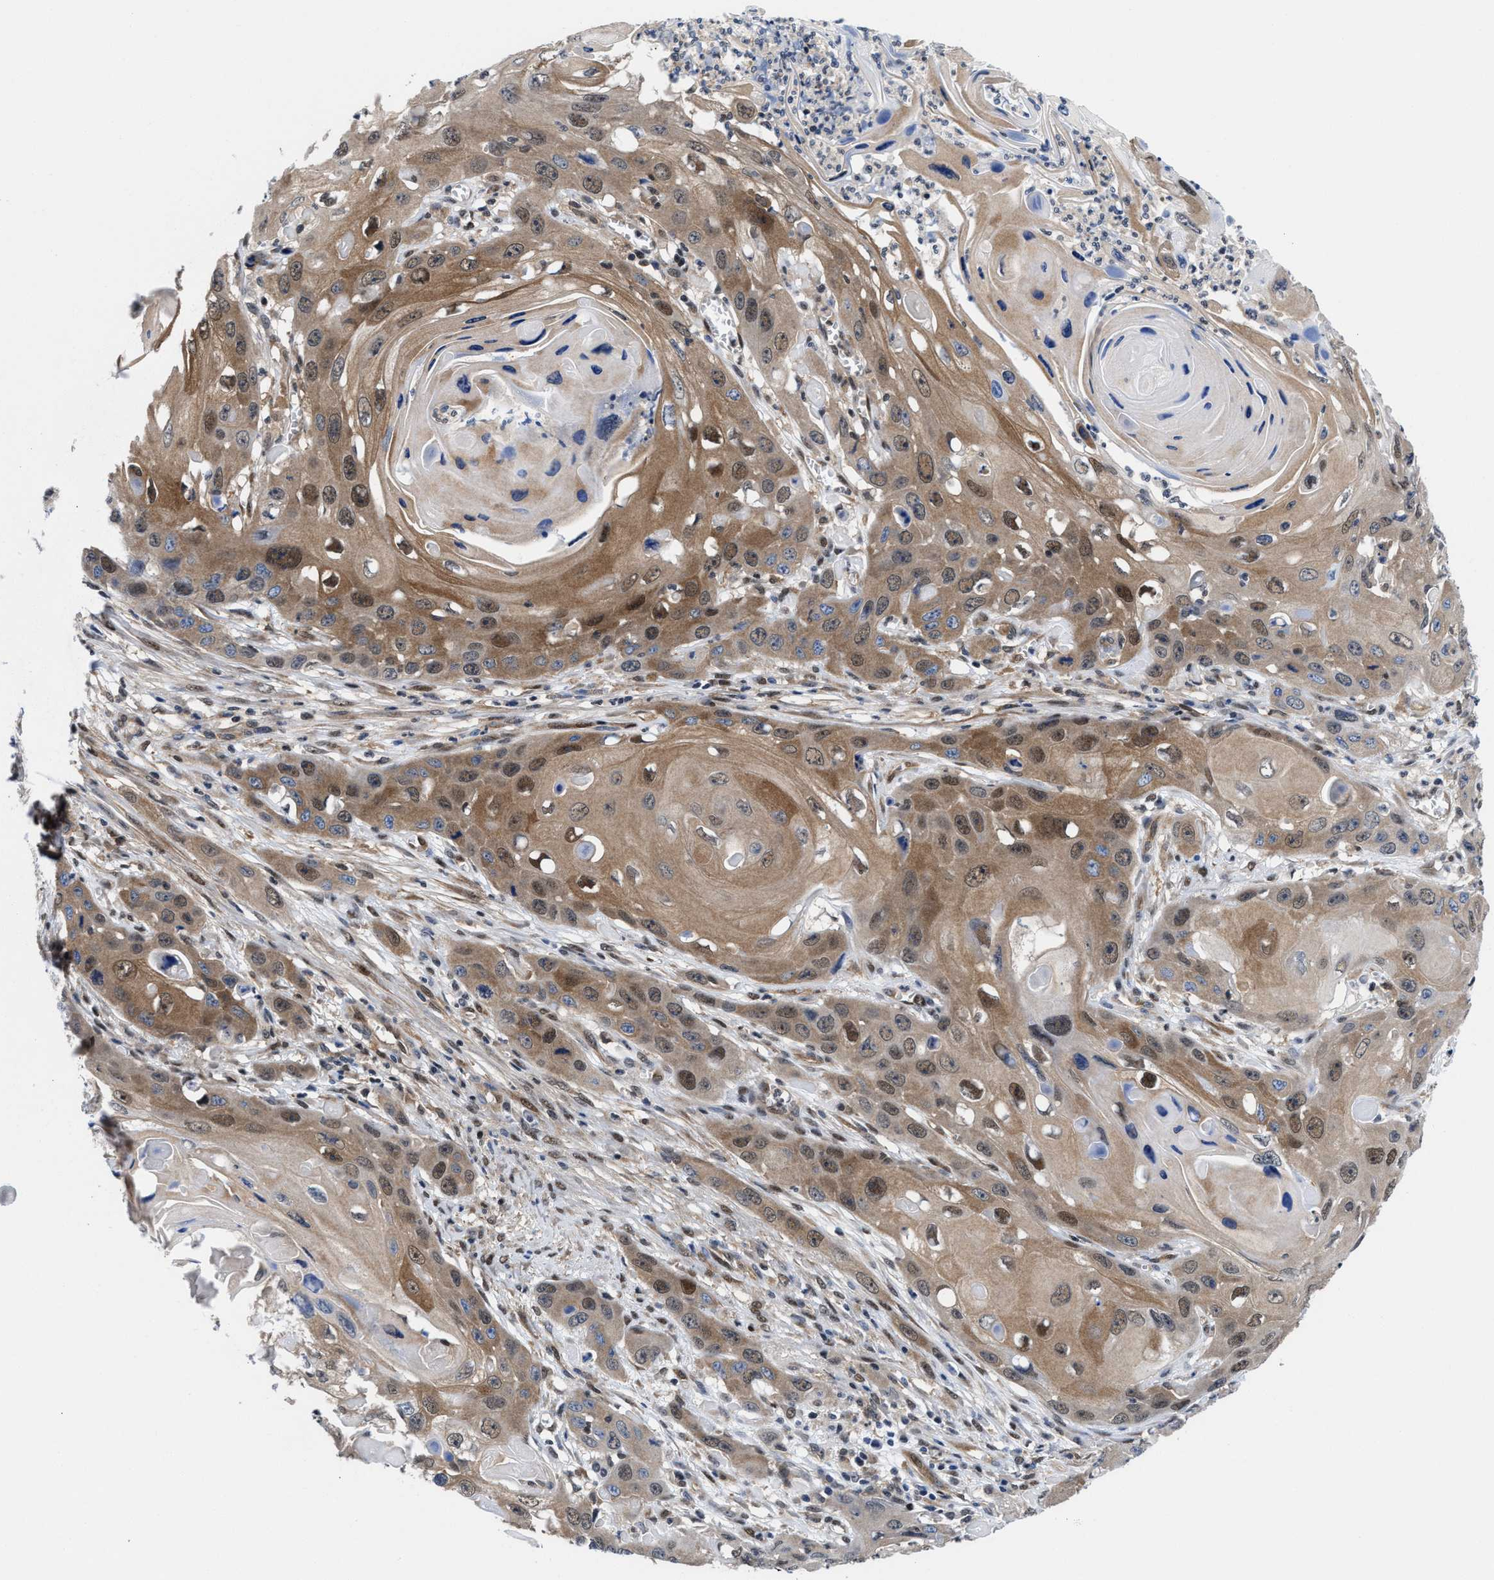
{"staining": {"intensity": "moderate", "quantity": ">75%", "location": "cytoplasmic/membranous,nuclear"}, "tissue": "skin cancer", "cell_type": "Tumor cells", "image_type": "cancer", "snomed": [{"axis": "morphology", "description": "Squamous cell carcinoma, NOS"}, {"axis": "topography", "description": "Skin"}], "caption": "Human skin cancer (squamous cell carcinoma) stained with a brown dye reveals moderate cytoplasmic/membranous and nuclear positive staining in approximately >75% of tumor cells.", "gene": "ACLY", "patient": {"sex": "male", "age": 55}}